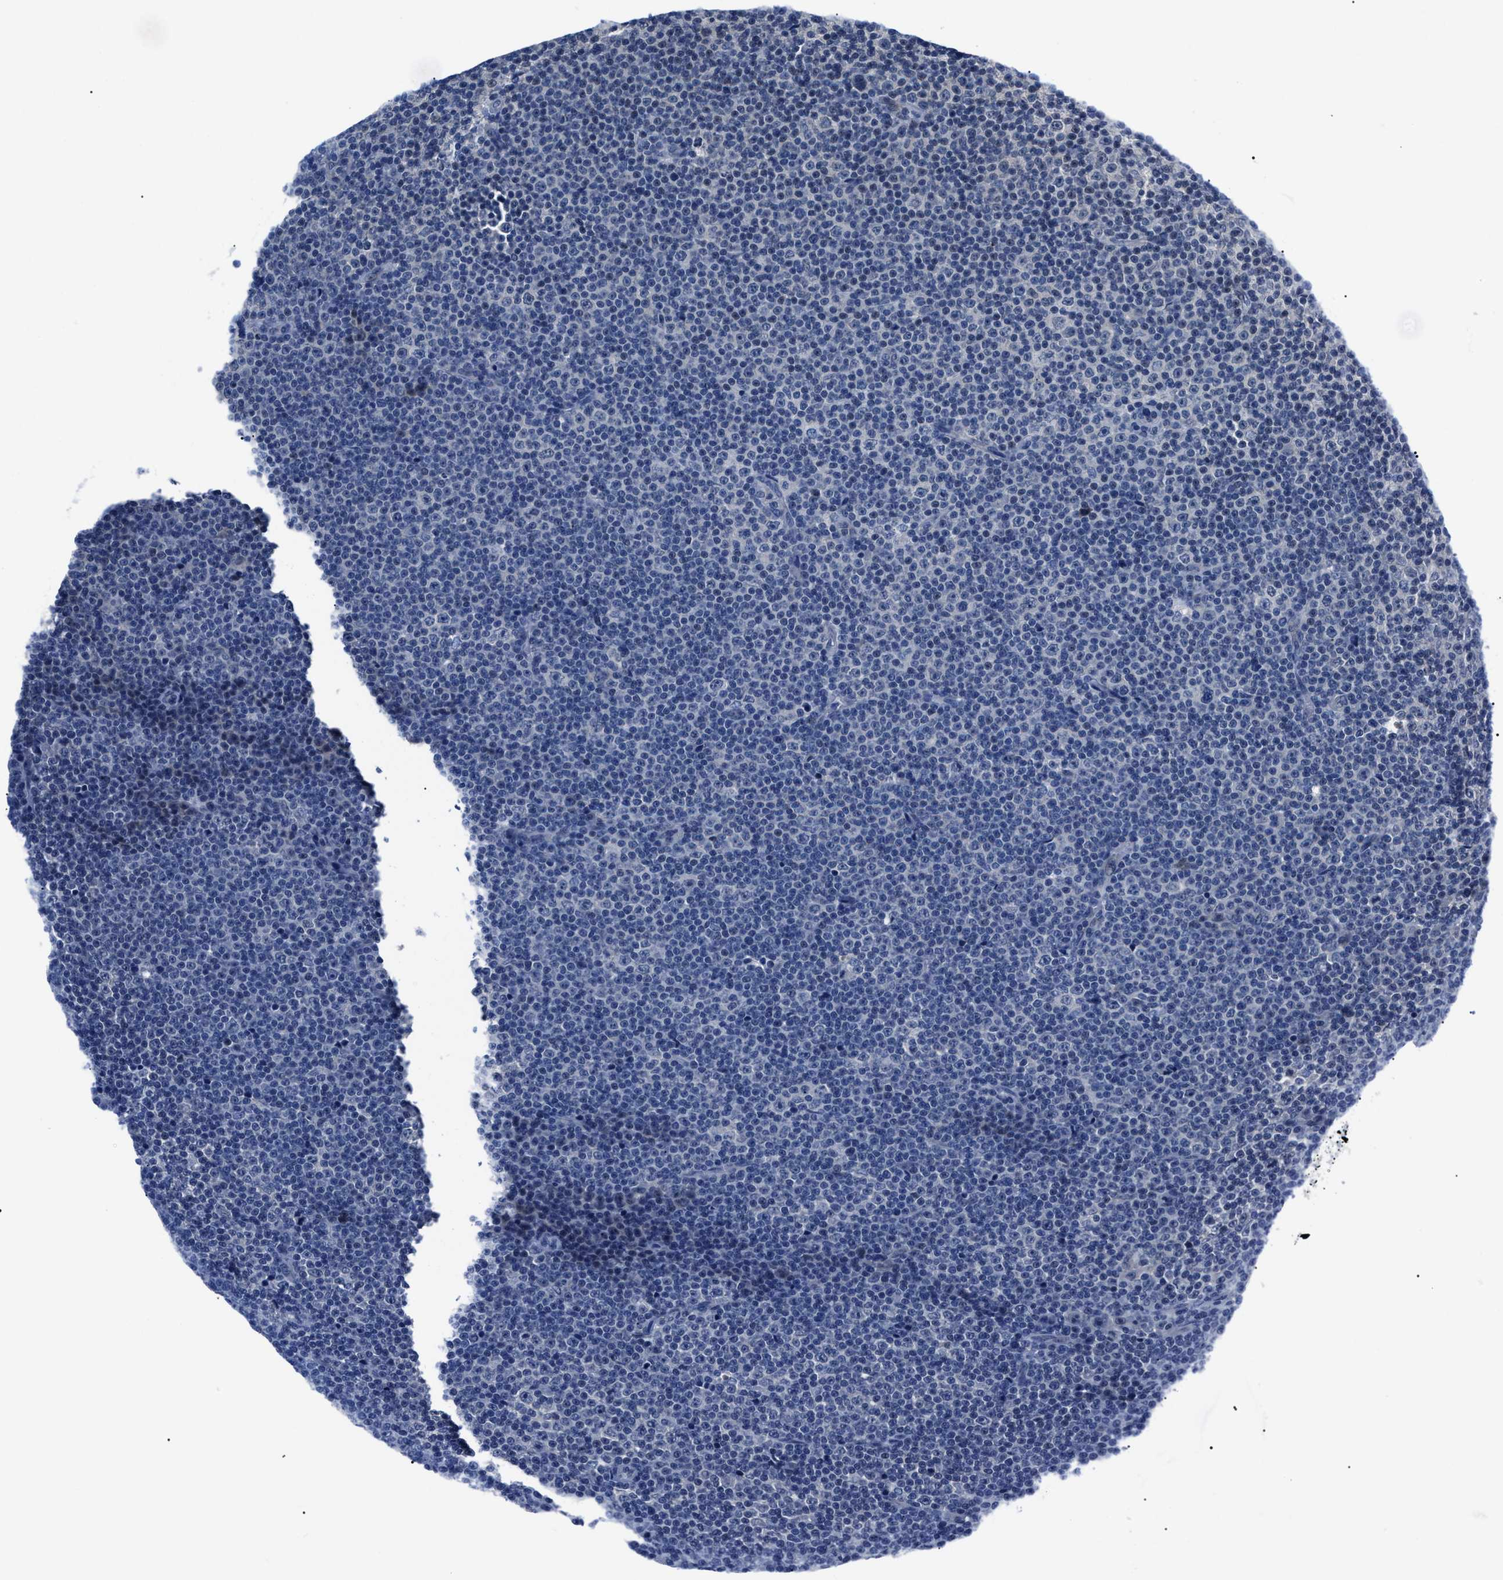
{"staining": {"intensity": "negative", "quantity": "none", "location": "none"}, "tissue": "lymphoma", "cell_type": "Tumor cells", "image_type": "cancer", "snomed": [{"axis": "morphology", "description": "Malignant lymphoma, non-Hodgkin's type, Low grade"}, {"axis": "topography", "description": "Lymph node"}], "caption": "Malignant lymphoma, non-Hodgkin's type (low-grade) was stained to show a protein in brown. There is no significant staining in tumor cells. The staining is performed using DAB brown chromogen with nuclei counter-stained in using hematoxylin.", "gene": "LRWD1", "patient": {"sex": "female", "age": 67}}